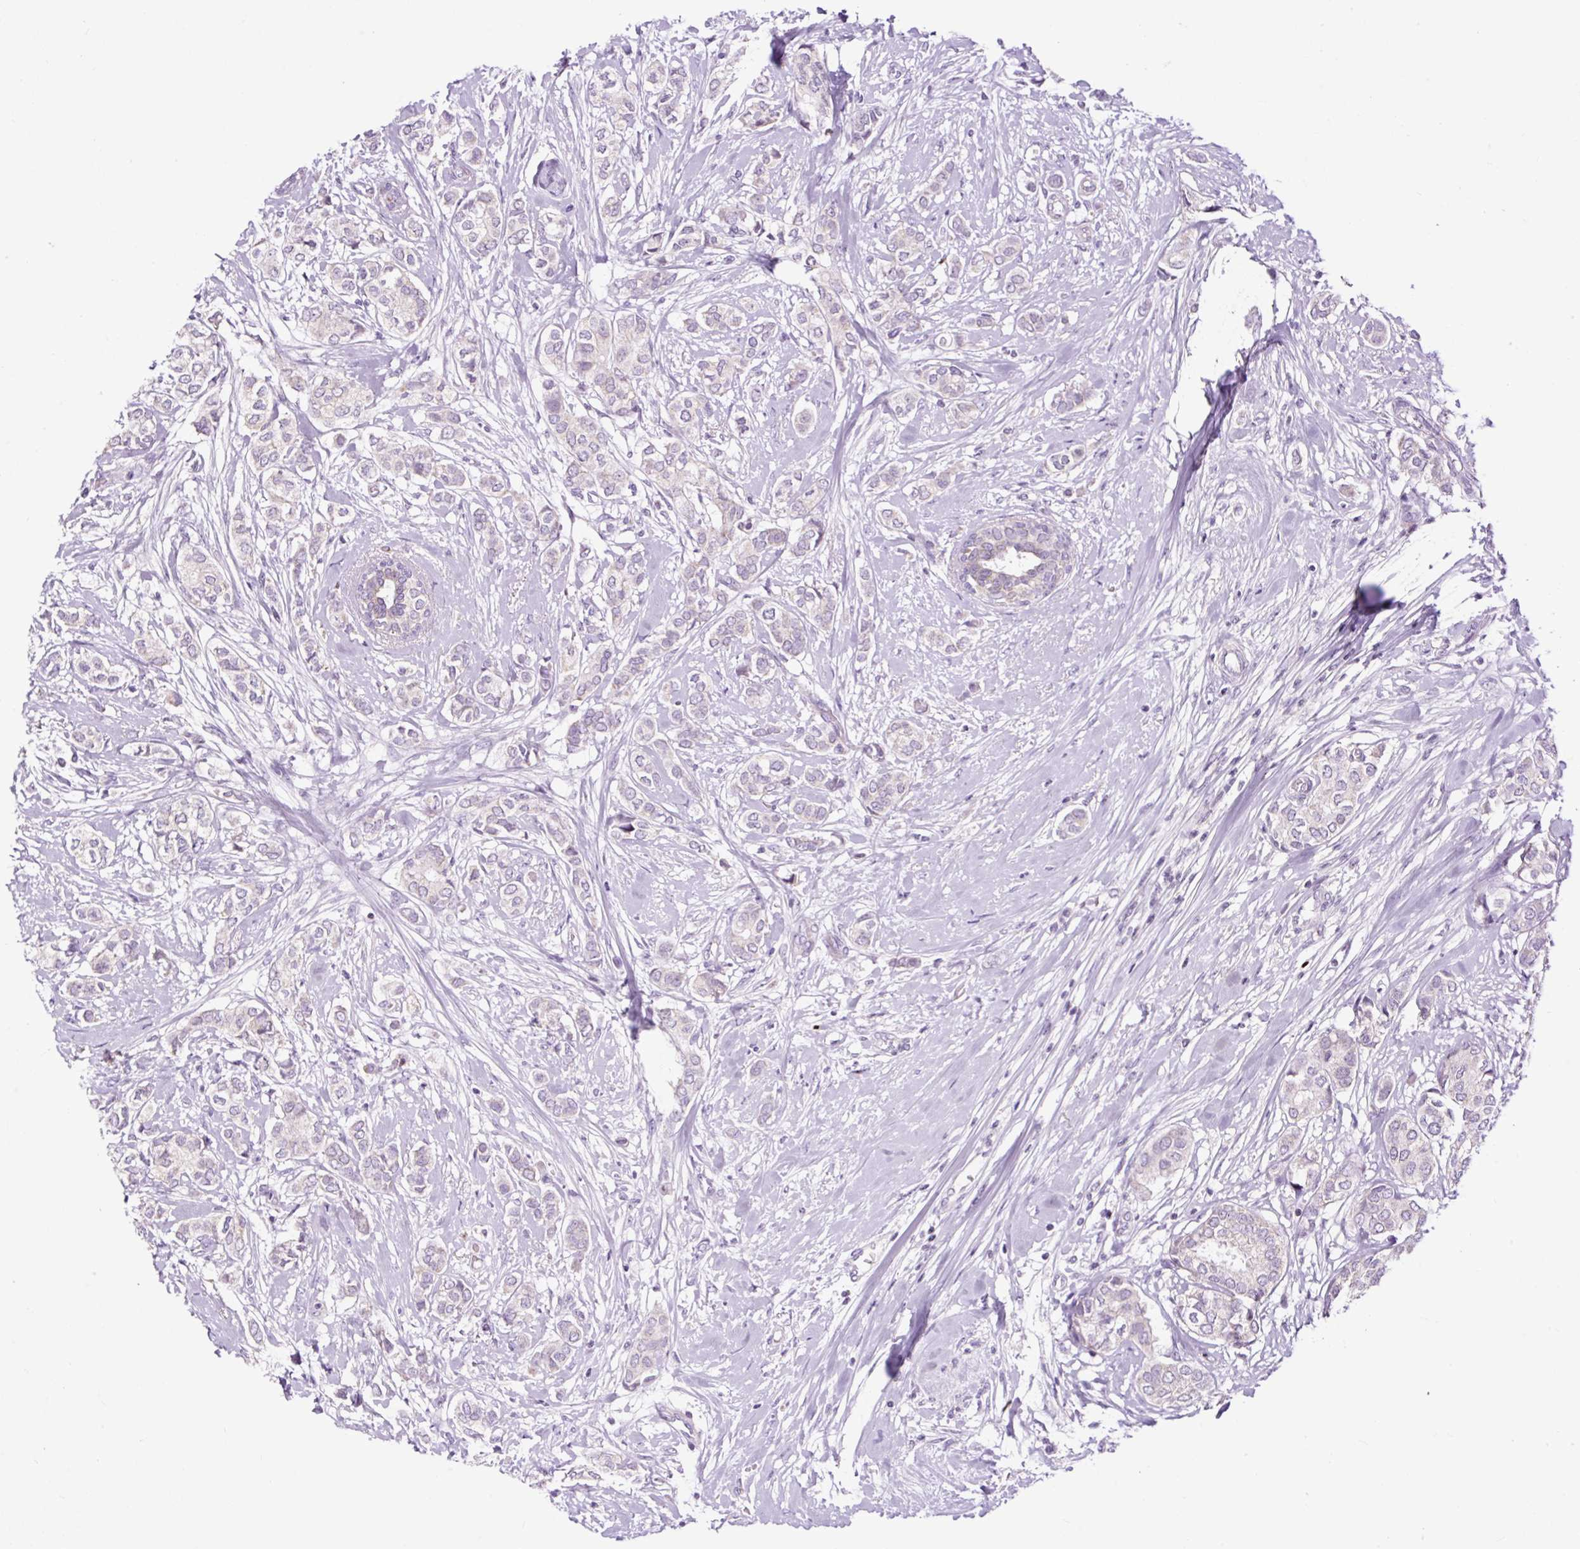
{"staining": {"intensity": "negative", "quantity": "none", "location": "none"}, "tissue": "breast cancer", "cell_type": "Tumor cells", "image_type": "cancer", "snomed": [{"axis": "morphology", "description": "Duct carcinoma"}, {"axis": "topography", "description": "Breast"}], "caption": "Breast cancer (intraductal carcinoma) was stained to show a protein in brown. There is no significant expression in tumor cells.", "gene": "FMC1", "patient": {"sex": "female", "age": 73}}